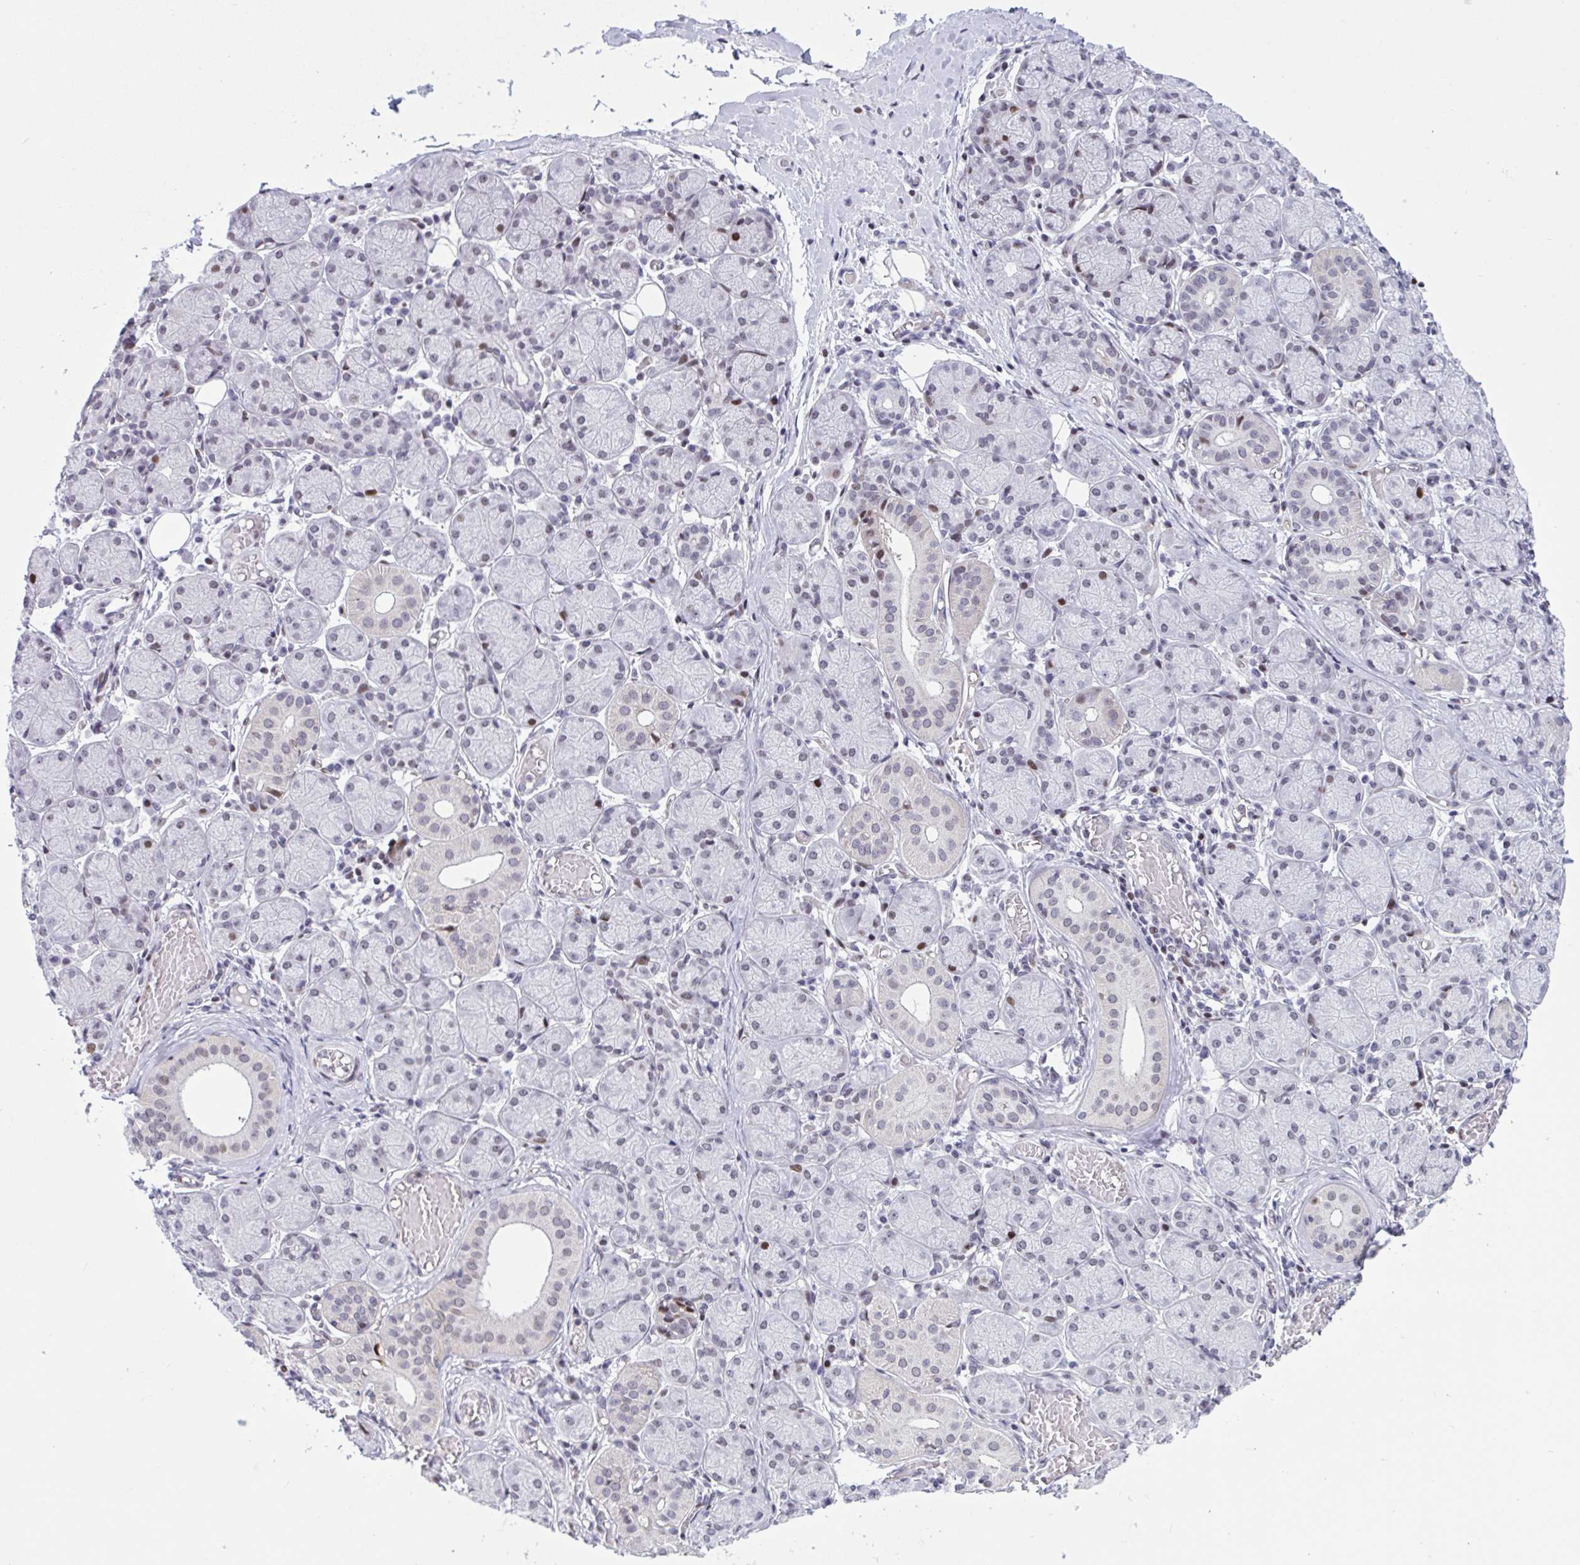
{"staining": {"intensity": "strong", "quantity": "<25%", "location": "cytoplasmic/membranous,nuclear"}, "tissue": "salivary gland", "cell_type": "Glandular cells", "image_type": "normal", "snomed": [{"axis": "morphology", "description": "Normal tissue, NOS"}, {"axis": "topography", "description": "Salivary gland"}], "caption": "Glandular cells demonstrate medium levels of strong cytoplasmic/membranous,nuclear staining in about <25% of cells in normal human salivary gland. (DAB (3,3'-diaminobenzidine) = brown stain, brightfield microscopy at high magnification).", "gene": "ZFHX3", "patient": {"sex": "female", "age": 24}}